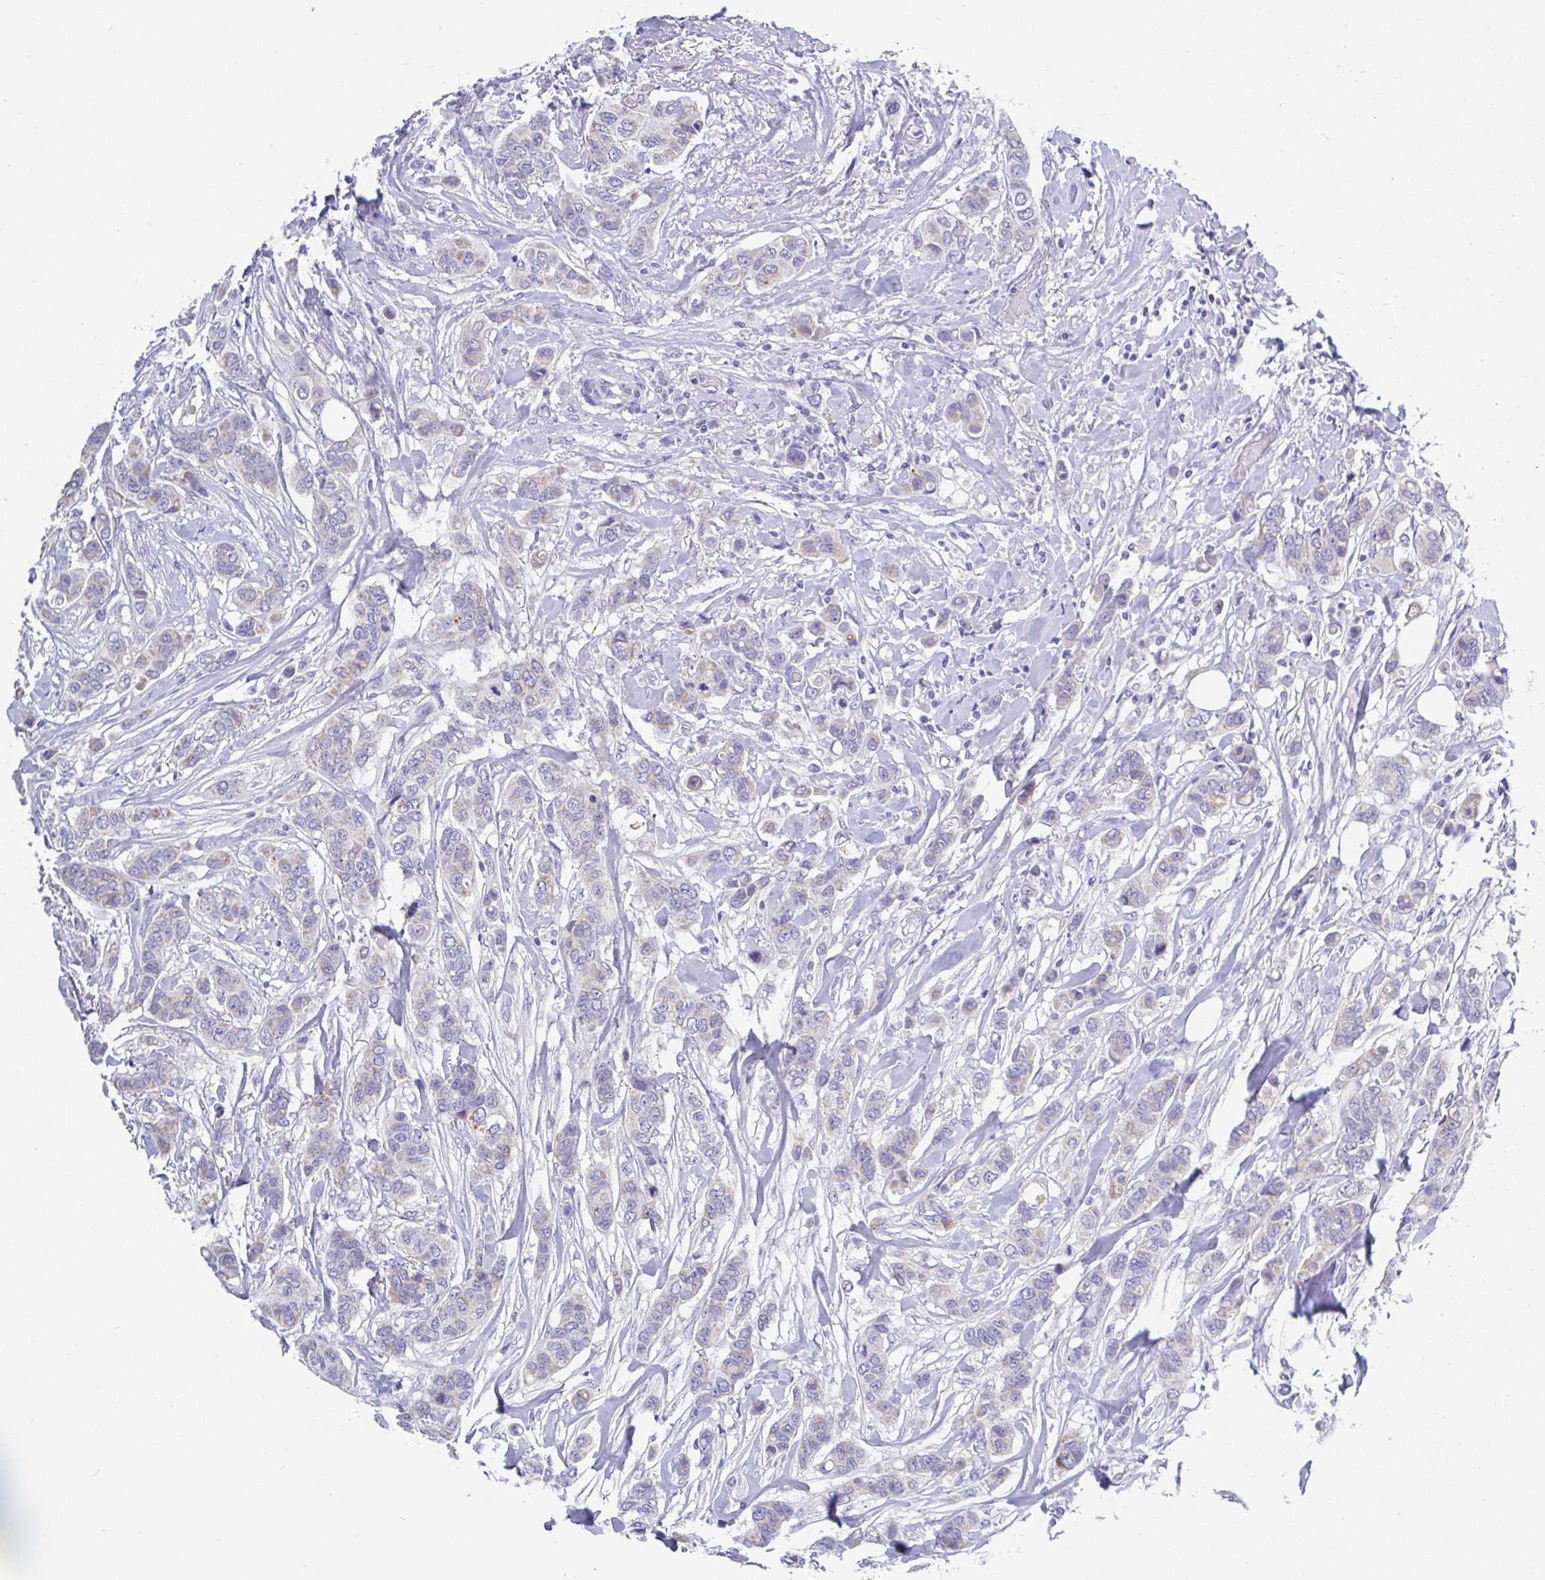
{"staining": {"intensity": "weak", "quantity": "<25%", "location": "cytoplasmic/membranous"}, "tissue": "breast cancer", "cell_type": "Tumor cells", "image_type": "cancer", "snomed": [{"axis": "morphology", "description": "Lobular carcinoma"}, {"axis": "topography", "description": "Breast"}], "caption": "The histopathology image displays no significant positivity in tumor cells of breast cancer (lobular carcinoma).", "gene": "INTS5", "patient": {"sex": "female", "age": 51}}